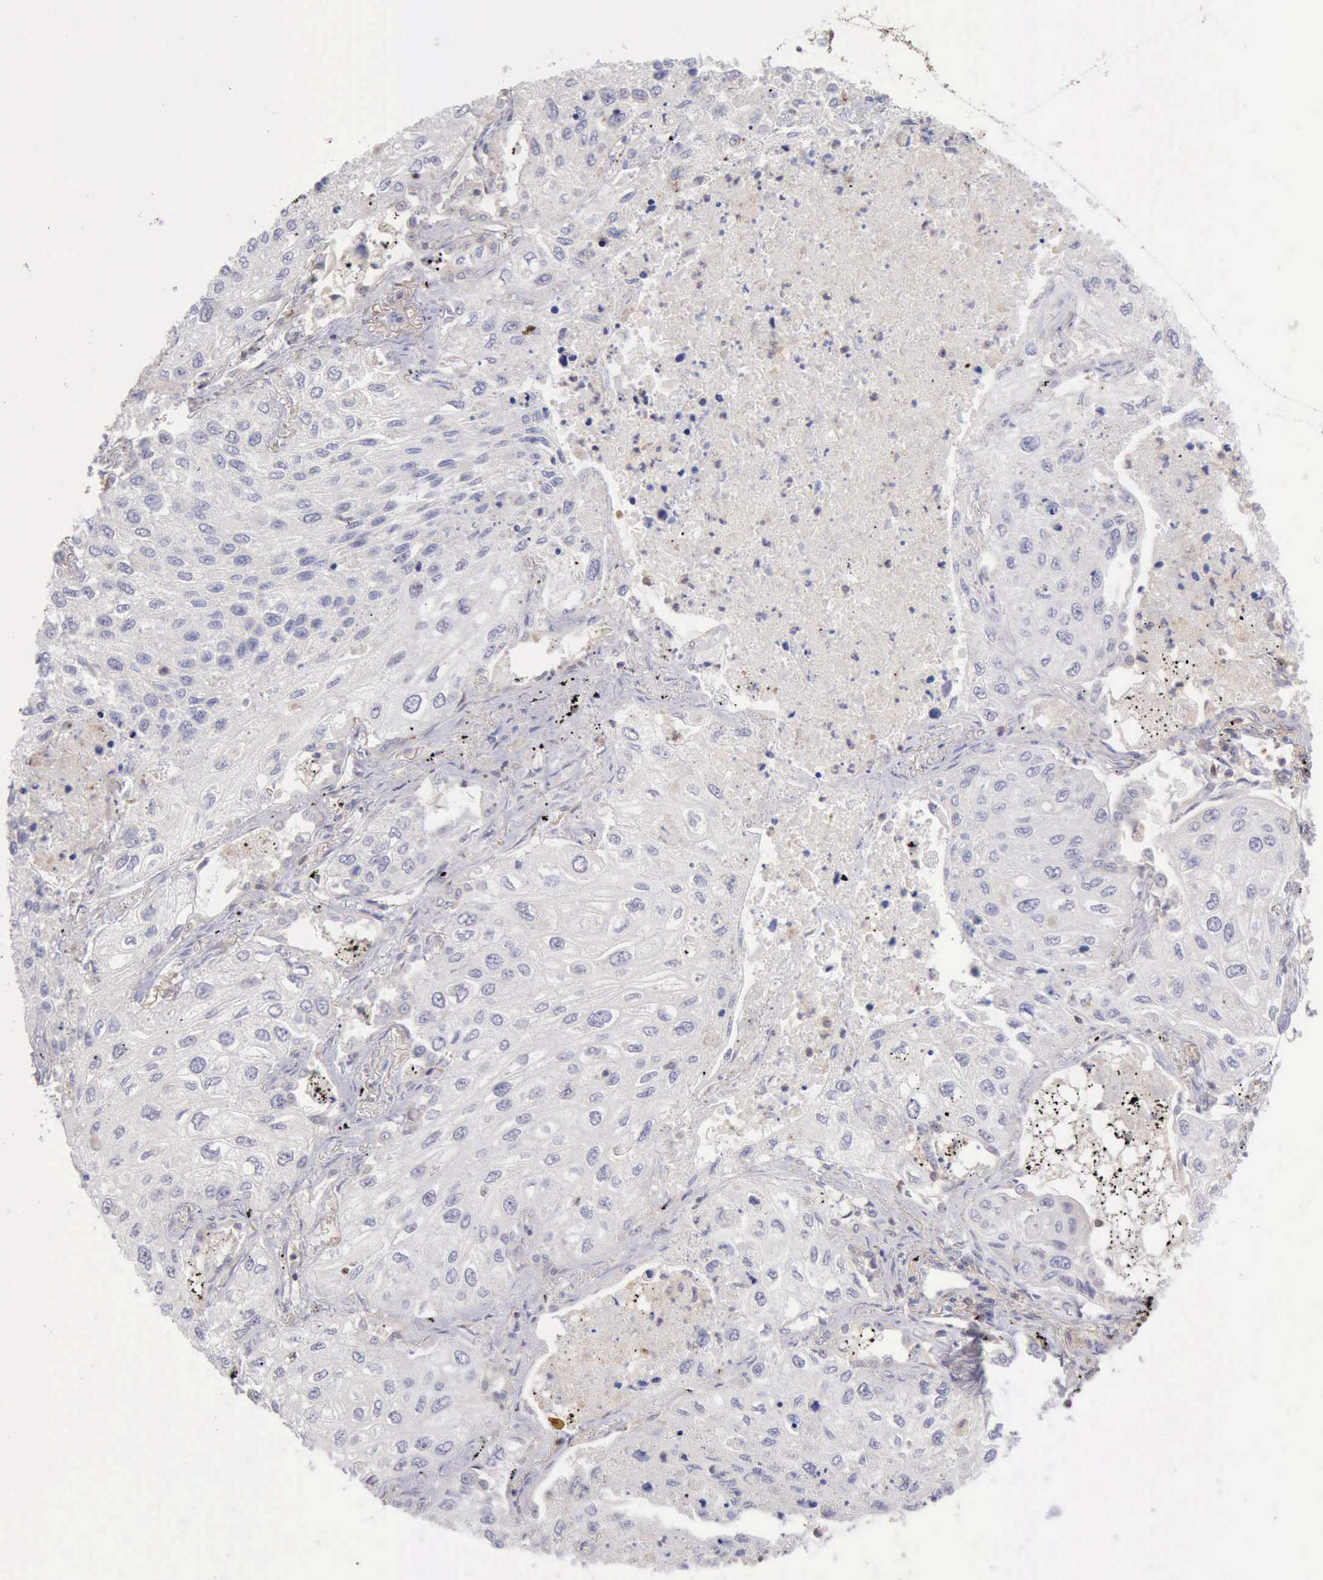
{"staining": {"intensity": "negative", "quantity": "none", "location": "none"}, "tissue": "lung cancer", "cell_type": "Tumor cells", "image_type": "cancer", "snomed": [{"axis": "morphology", "description": "Squamous cell carcinoma, NOS"}, {"axis": "topography", "description": "Lung"}], "caption": "The micrograph demonstrates no staining of tumor cells in squamous cell carcinoma (lung). (Brightfield microscopy of DAB immunohistochemistry at high magnification).", "gene": "SASH3", "patient": {"sex": "male", "age": 75}}